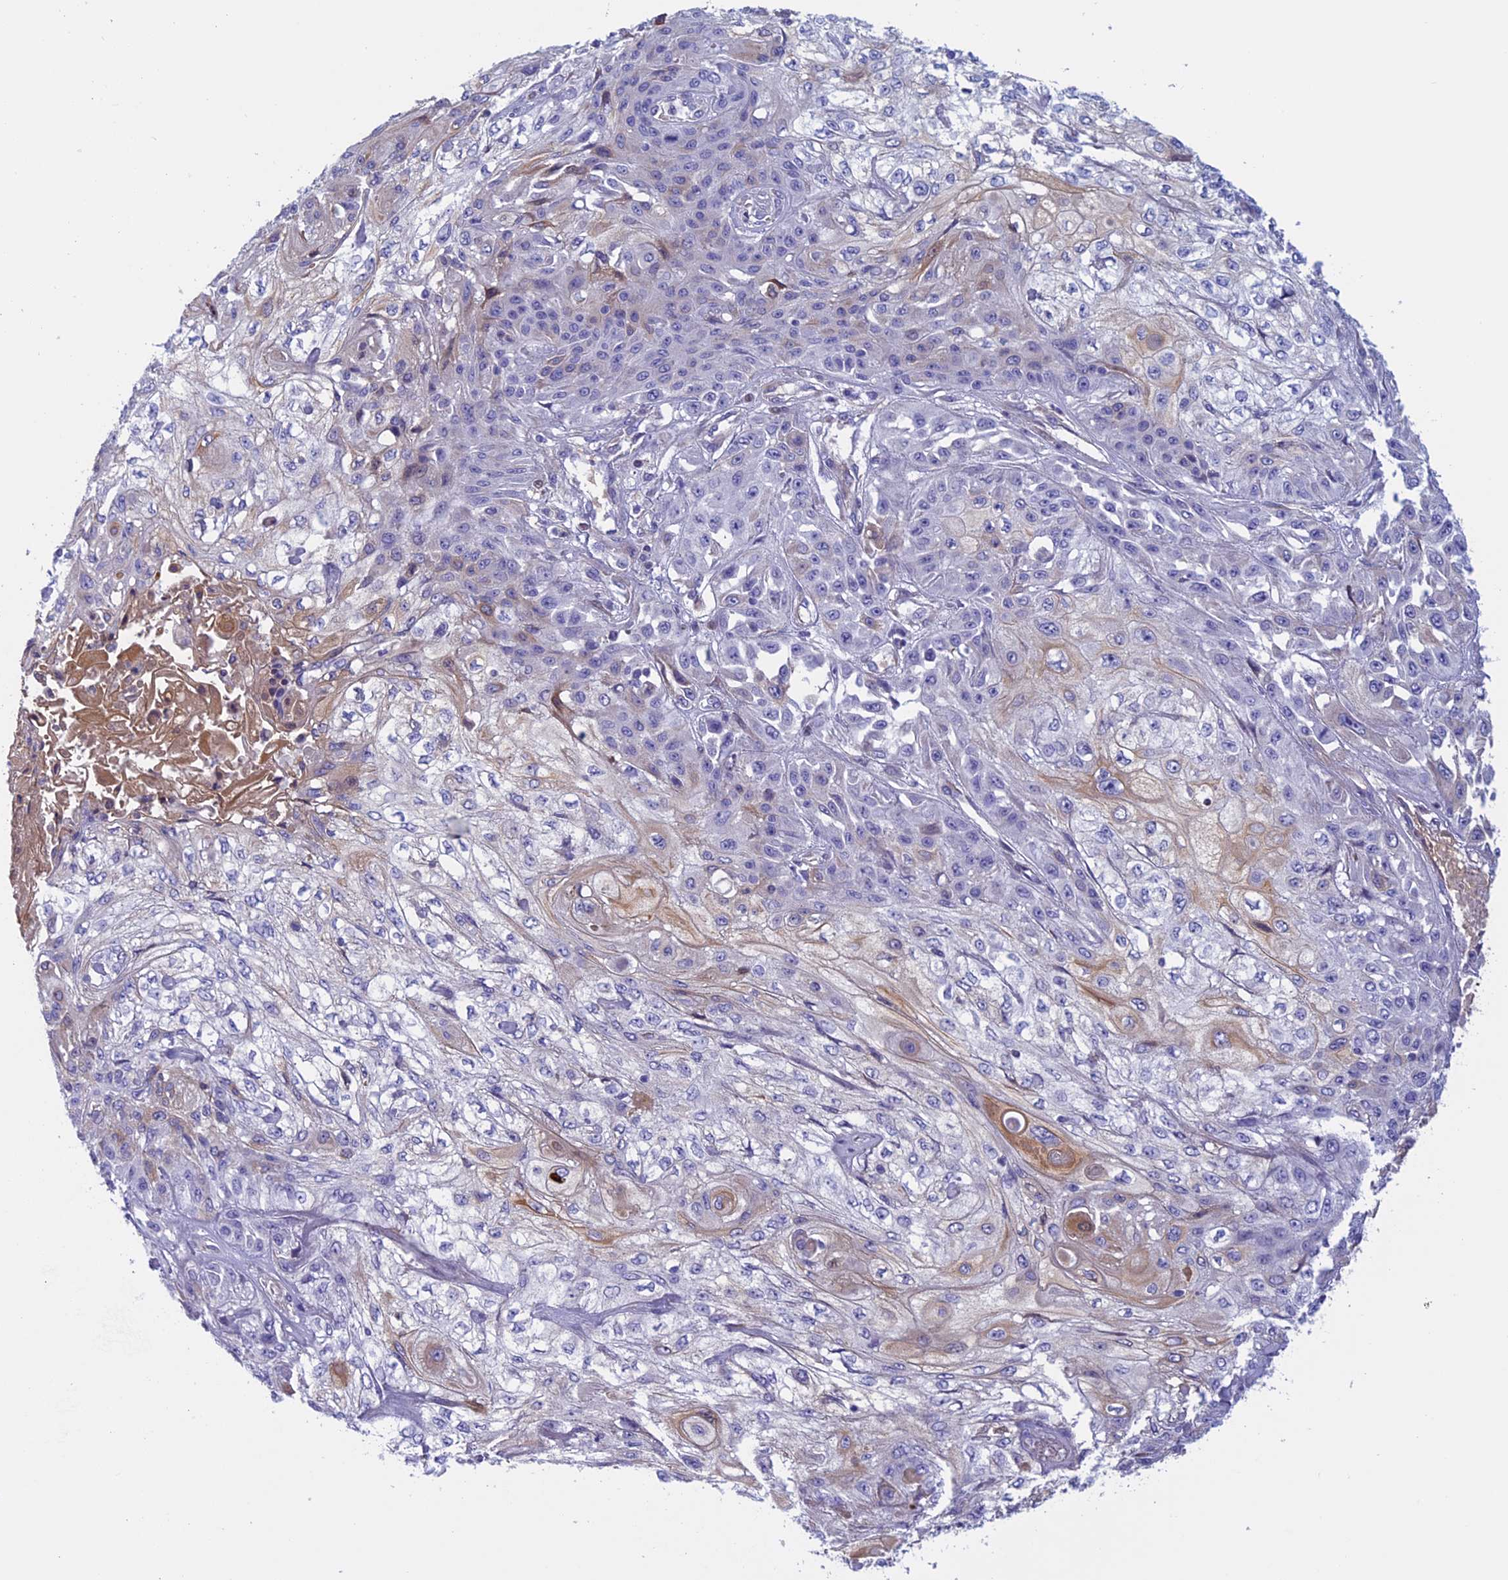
{"staining": {"intensity": "weak", "quantity": "<25%", "location": "cytoplasmic/membranous"}, "tissue": "skin cancer", "cell_type": "Tumor cells", "image_type": "cancer", "snomed": [{"axis": "morphology", "description": "Squamous cell carcinoma, NOS"}, {"axis": "morphology", "description": "Squamous cell carcinoma, metastatic, NOS"}, {"axis": "topography", "description": "Skin"}, {"axis": "topography", "description": "Lymph node"}], "caption": "Skin cancer (squamous cell carcinoma) stained for a protein using immunohistochemistry (IHC) shows no staining tumor cells.", "gene": "ANGPTL2", "patient": {"sex": "male", "age": 75}}